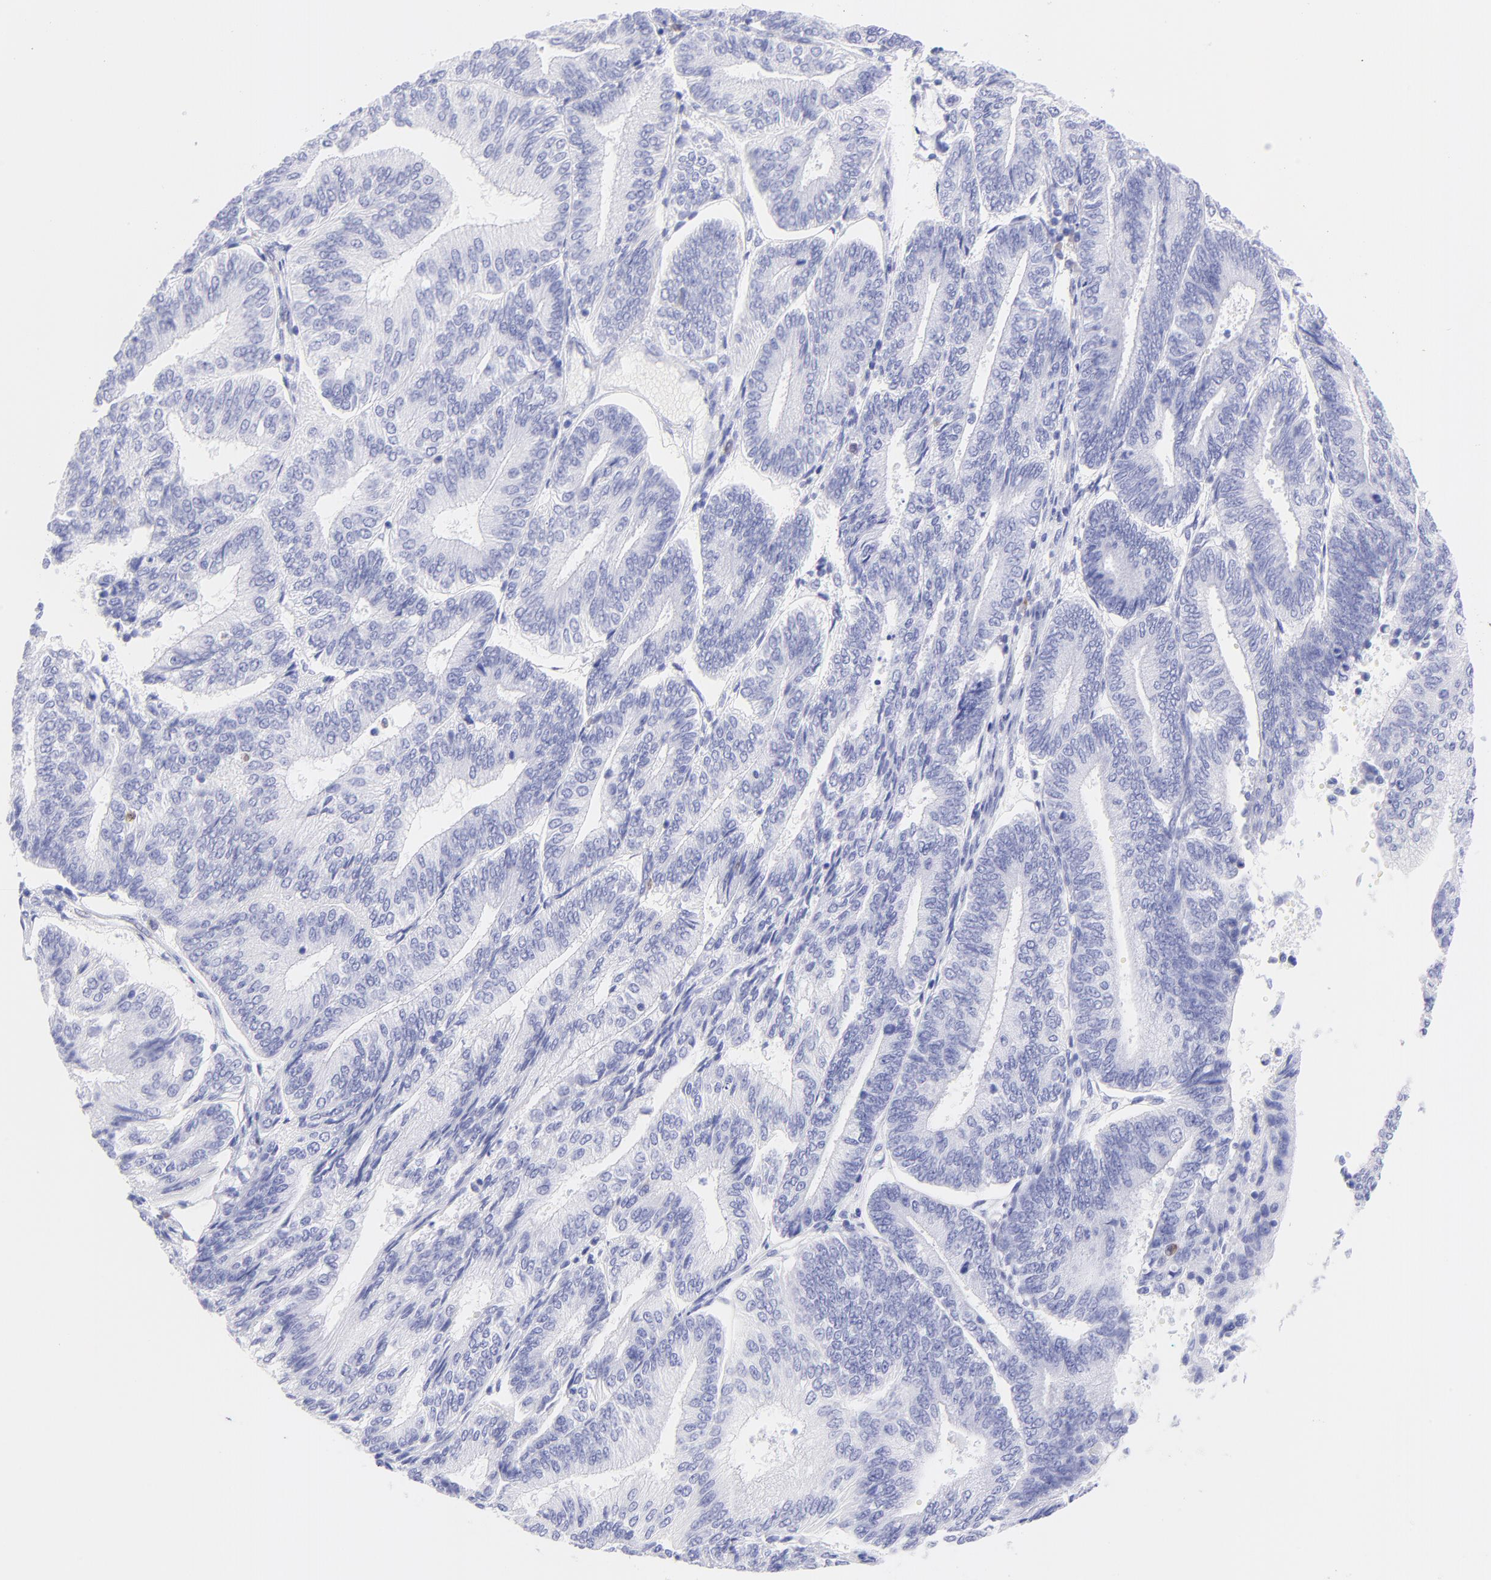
{"staining": {"intensity": "negative", "quantity": "none", "location": "none"}, "tissue": "endometrial cancer", "cell_type": "Tumor cells", "image_type": "cancer", "snomed": [{"axis": "morphology", "description": "Adenocarcinoma, NOS"}, {"axis": "topography", "description": "Endometrium"}], "caption": "Endometrial adenocarcinoma was stained to show a protein in brown. There is no significant expression in tumor cells.", "gene": "IRAG2", "patient": {"sex": "female", "age": 55}}